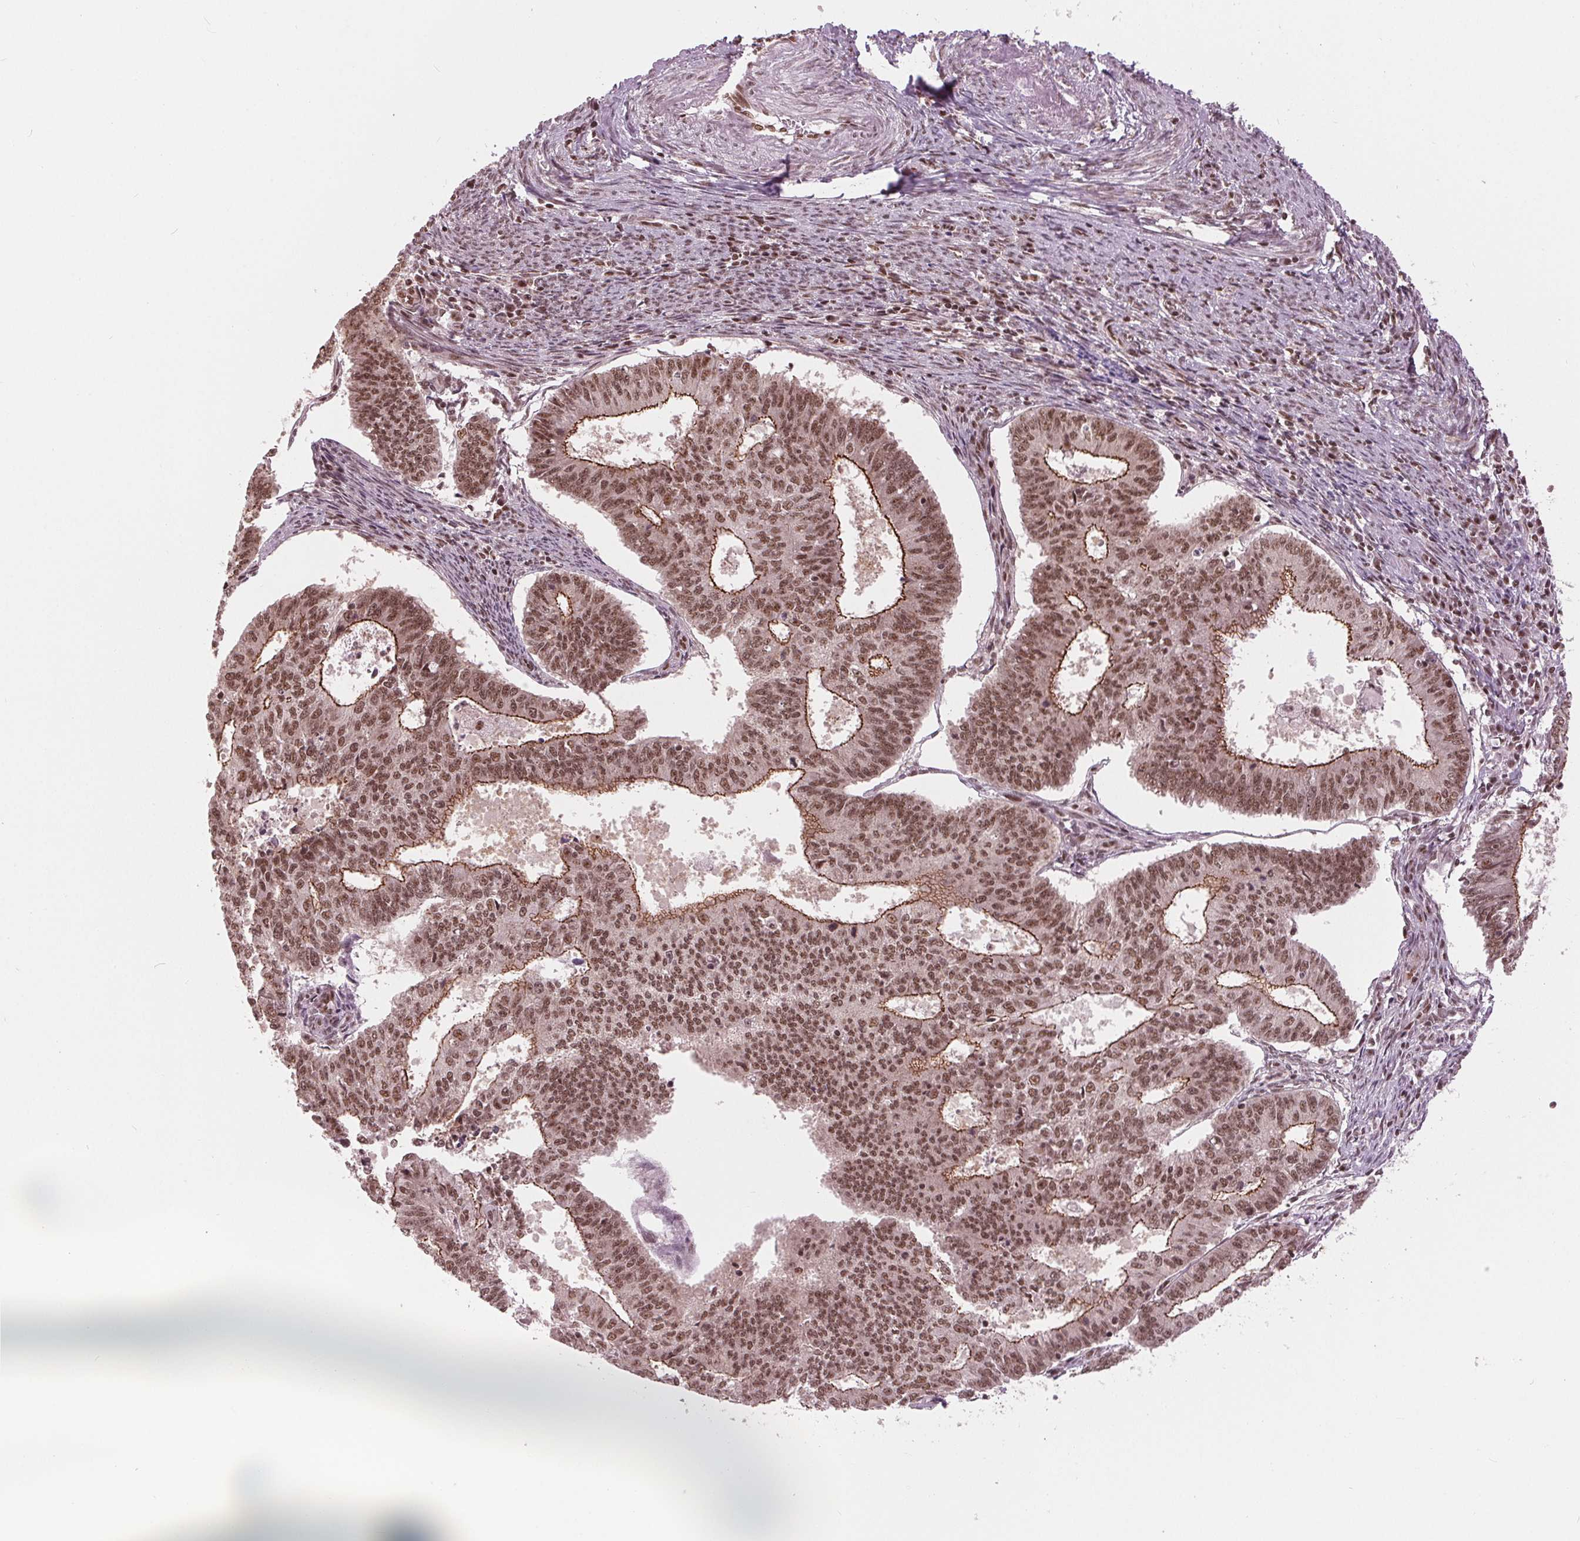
{"staining": {"intensity": "moderate", "quantity": ">75%", "location": "cytoplasmic/membranous,nuclear"}, "tissue": "endometrial cancer", "cell_type": "Tumor cells", "image_type": "cancer", "snomed": [{"axis": "morphology", "description": "Adenocarcinoma, NOS"}, {"axis": "topography", "description": "Endometrium"}], "caption": "High-magnification brightfield microscopy of endometrial cancer stained with DAB (brown) and counterstained with hematoxylin (blue). tumor cells exhibit moderate cytoplasmic/membranous and nuclear expression is seen in about>75% of cells.", "gene": "LSM2", "patient": {"sex": "female", "age": 61}}